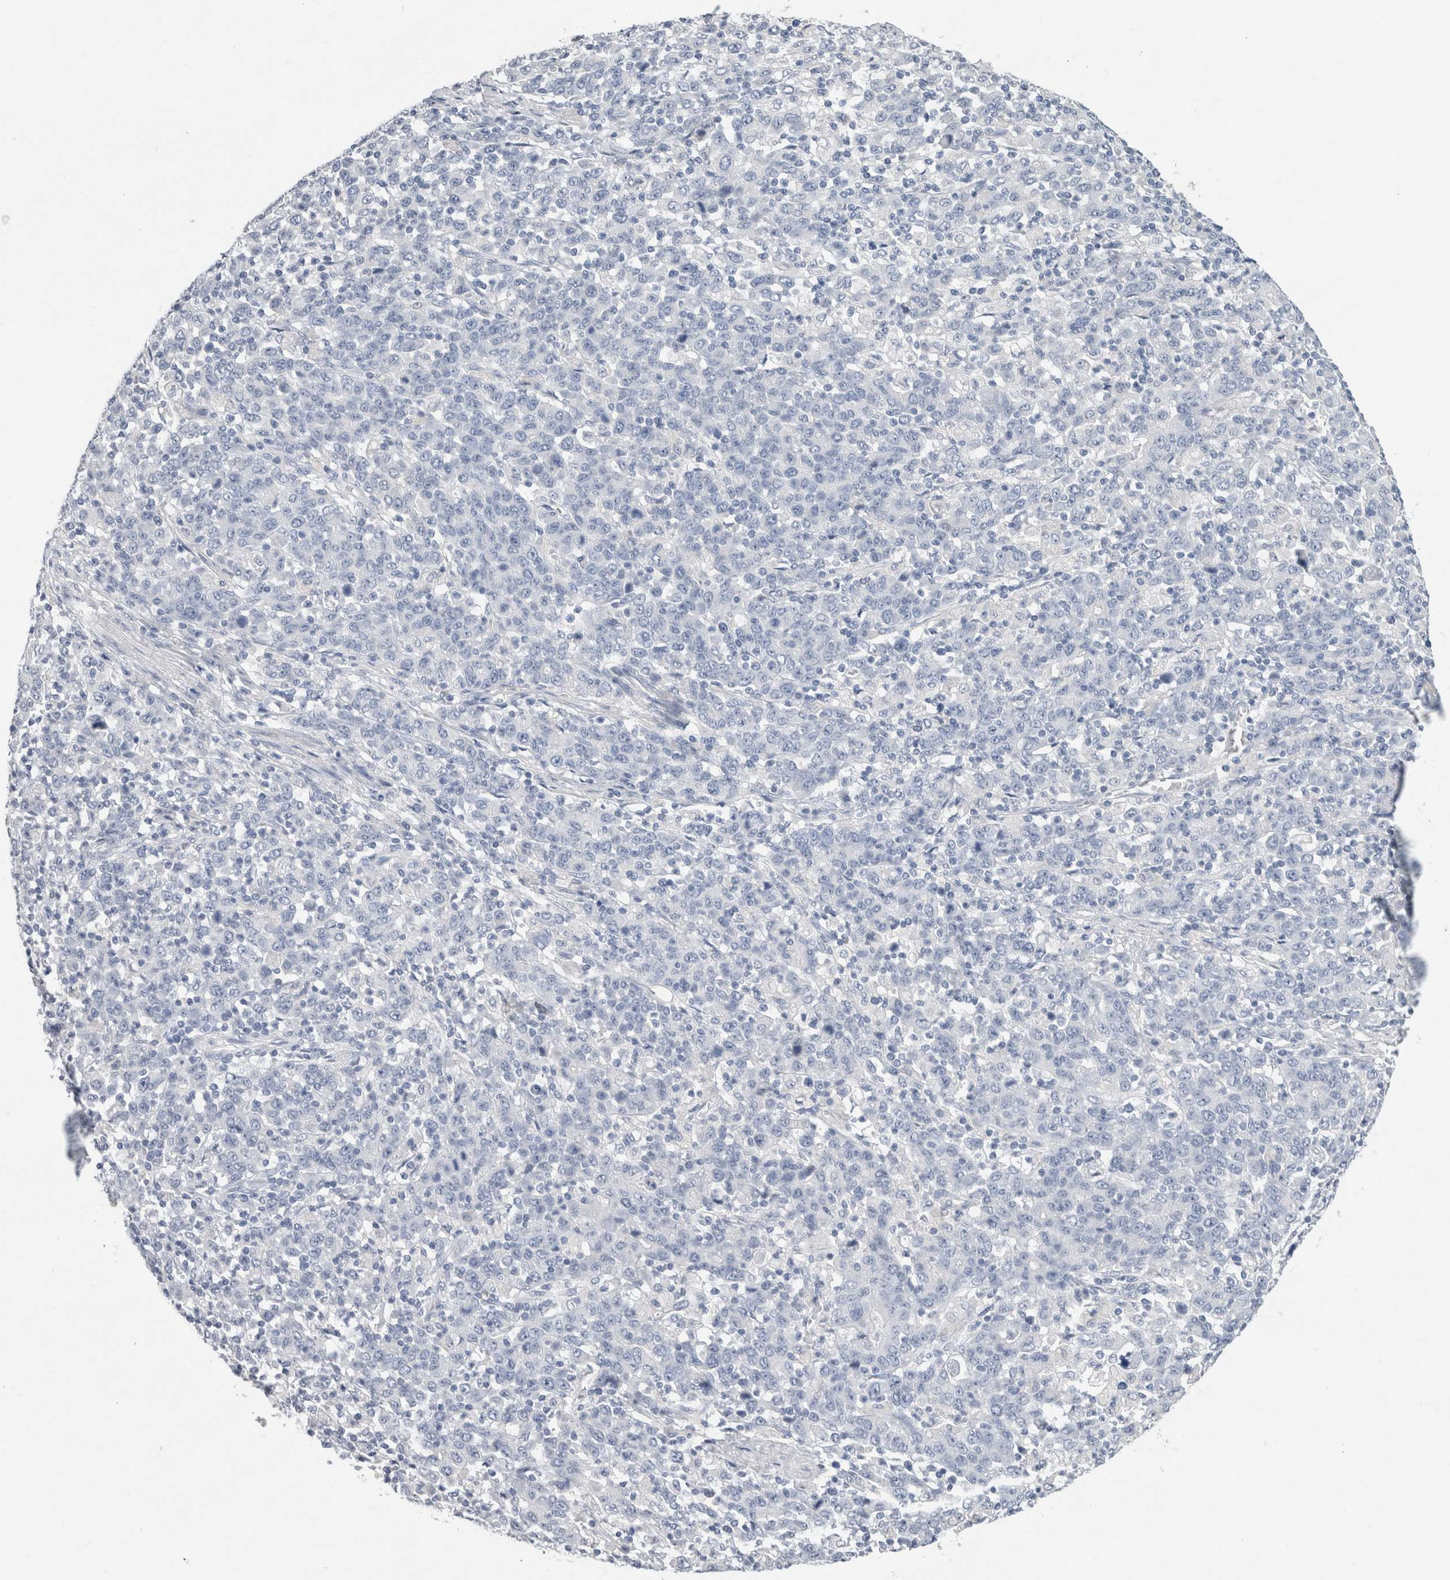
{"staining": {"intensity": "negative", "quantity": "none", "location": "none"}, "tissue": "stomach cancer", "cell_type": "Tumor cells", "image_type": "cancer", "snomed": [{"axis": "morphology", "description": "Adenocarcinoma, NOS"}, {"axis": "topography", "description": "Stomach, upper"}], "caption": "Photomicrograph shows no significant protein staining in tumor cells of stomach cancer.", "gene": "BCAN", "patient": {"sex": "male", "age": 69}}